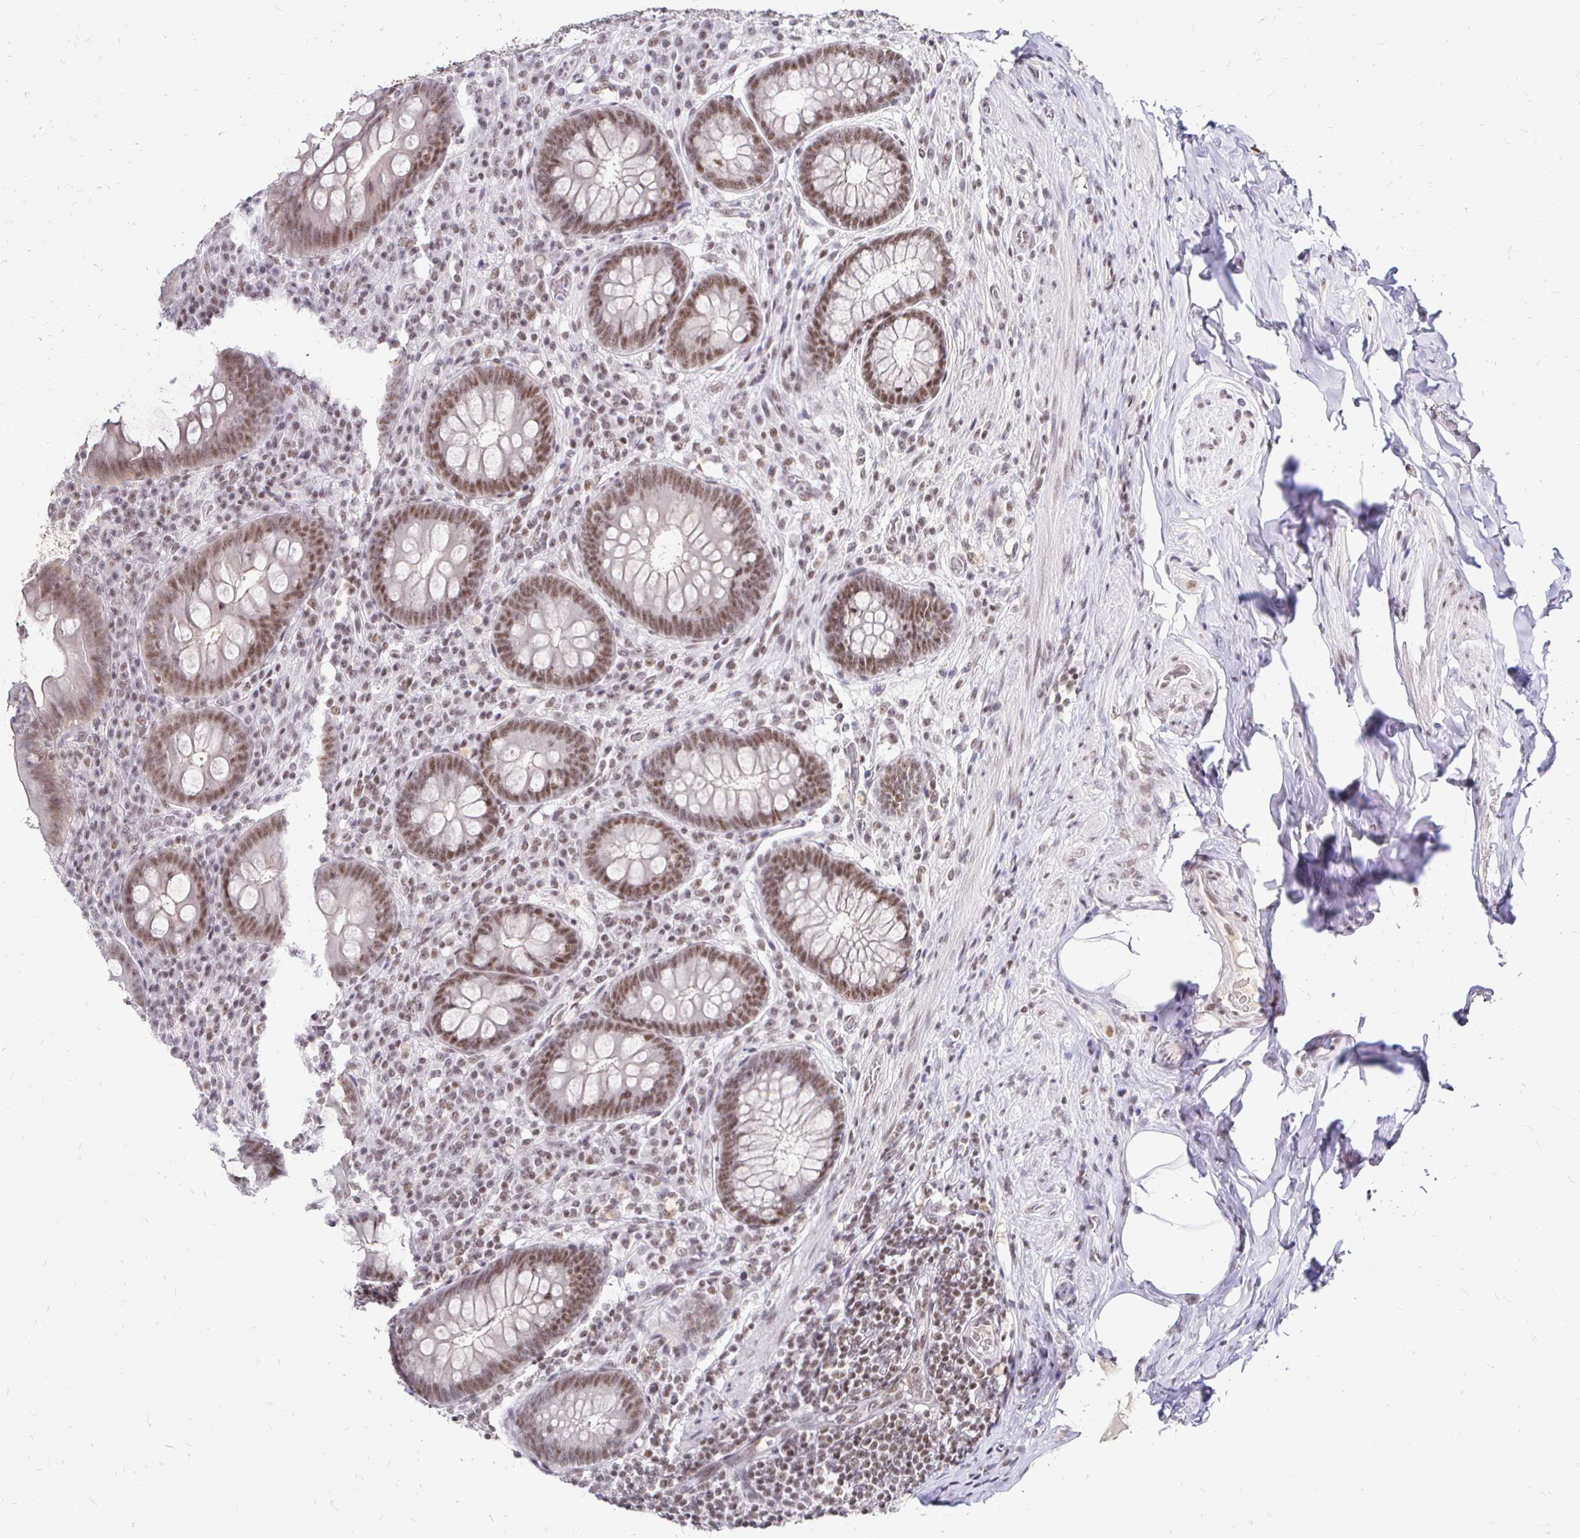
{"staining": {"intensity": "weak", "quantity": ">75%", "location": "nuclear"}, "tissue": "appendix", "cell_type": "Glandular cells", "image_type": "normal", "snomed": [{"axis": "morphology", "description": "Normal tissue, NOS"}, {"axis": "topography", "description": "Appendix"}], "caption": "An IHC image of benign tissue is shown. Protein staining in brown labels weak nuclear positivity in appendix within glandular cells. (IHC, brightfield microscopy, high magnification).", "gene": "SIN3A", "patient": {"sex": "male", "age": 71}}